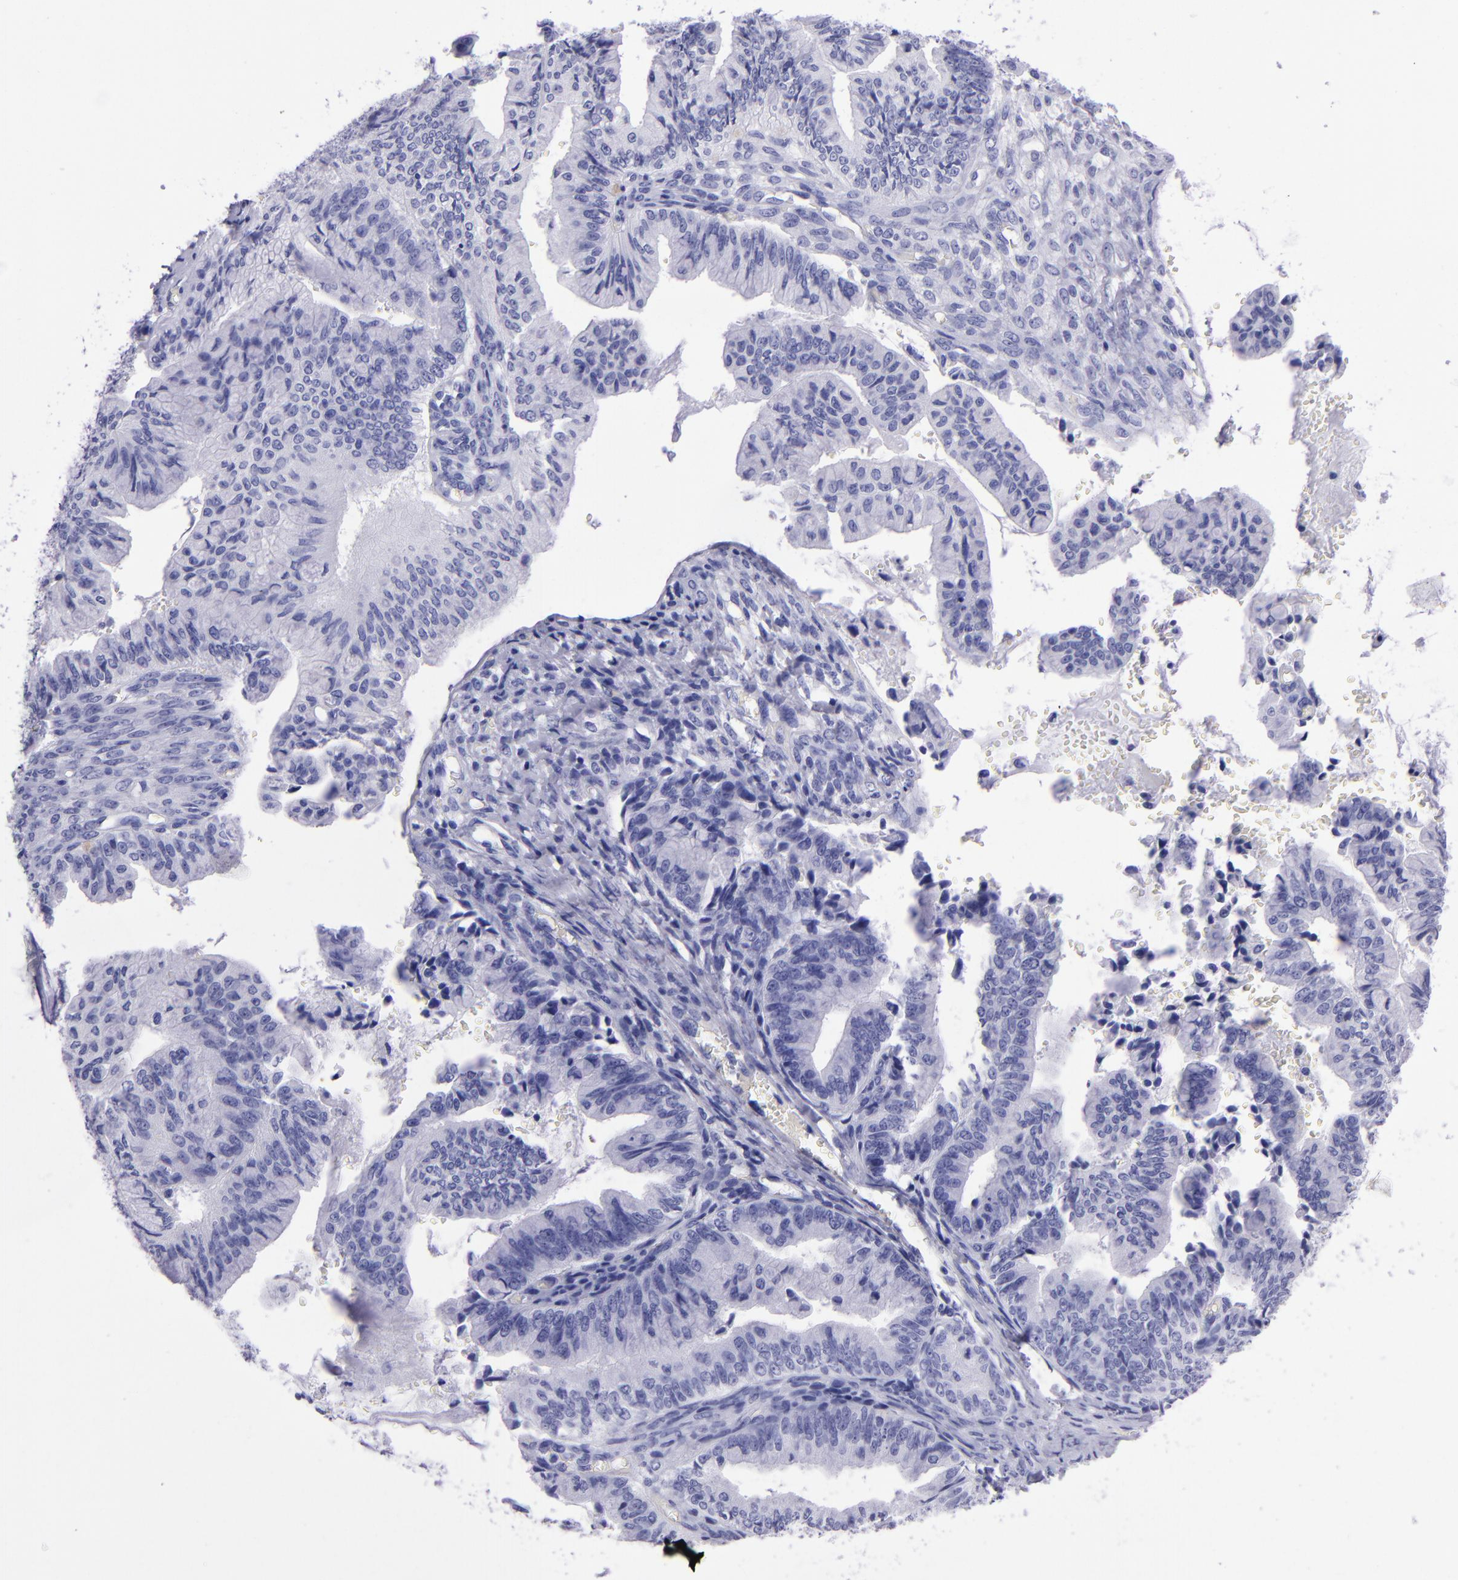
{"staining": {"intensity": "negative", "quantity": "none", "location": "none"}, "tissue": "ovarian cancer", "cell_type": "Tumor cells", "image_type": "cancer", "snomed": [{"axis": "morphology", "description": "Cystadenocarcinoma, mucinous, NOS"}, {"axis": "topography", "description": "Ovary"}], "caption": "This is an IHC micrograph of mucinous cystadenocarcinoma (ovarian). There is no expression in tumor cells.", "gene": "TYRP1", "patient": {"sex": "female", "age": 36}}